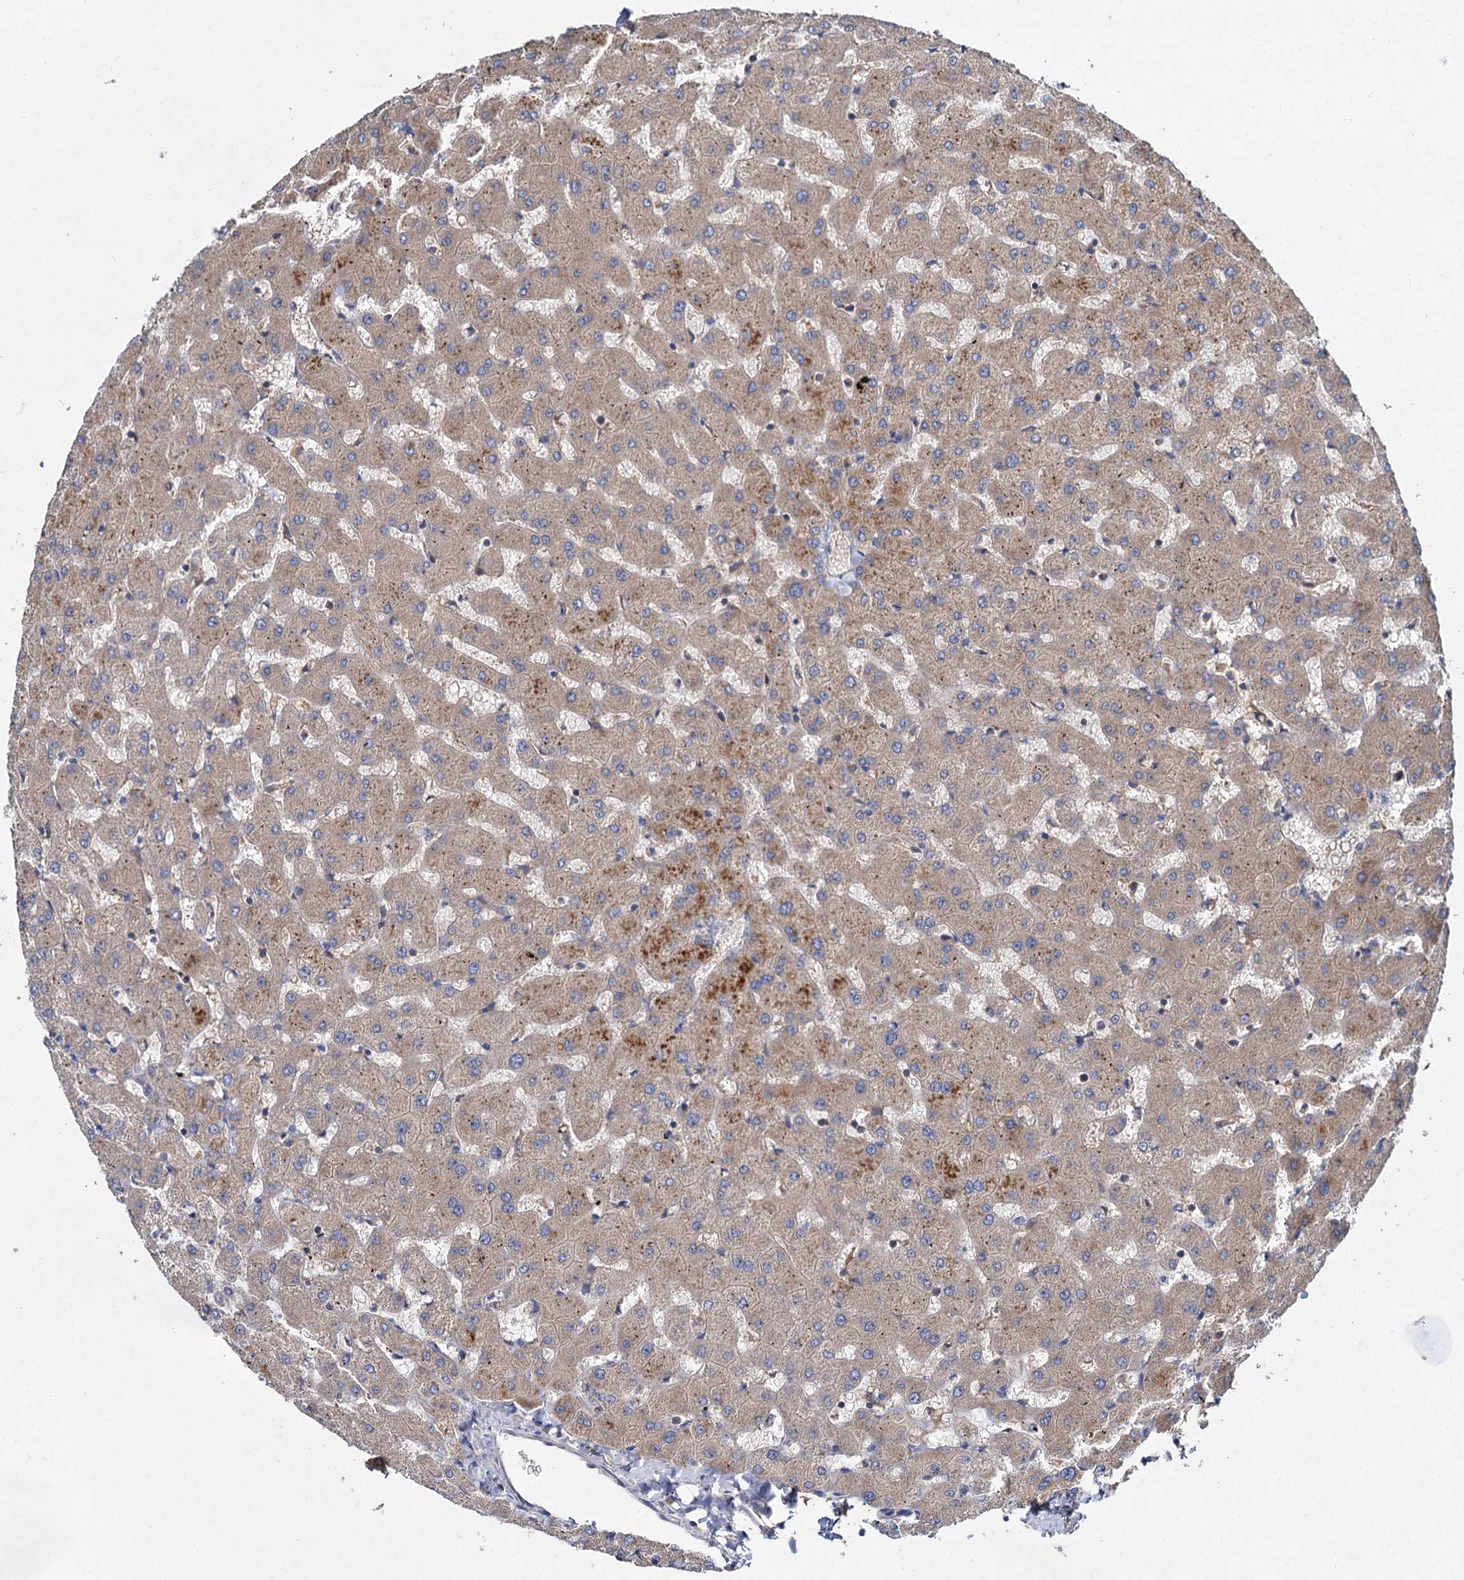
{"staining": {"intensity": "negative", "quantity": "none", "location": "none"}, "tissue": "liver", "cell_type": "Cholangiocytes", "image_type": "normal", "snomed": [{"axis": "morphology", "description": "Normal tissue, NOS"}, {"axis": "topography", "description": "Liver"}], "caption": "Immunohistochemistry (IHC) of benign liver shows no expression in cholangiocytes. Brightfield microscopy of immunohistochemistry (IHC) stained with DAB (3,3'-diaminobenzidine) (brown) and hematoxylin (blue), captured at high magnification.", "gene": "ALKBH7", "patient": {"sex": "female", "age": 63}}